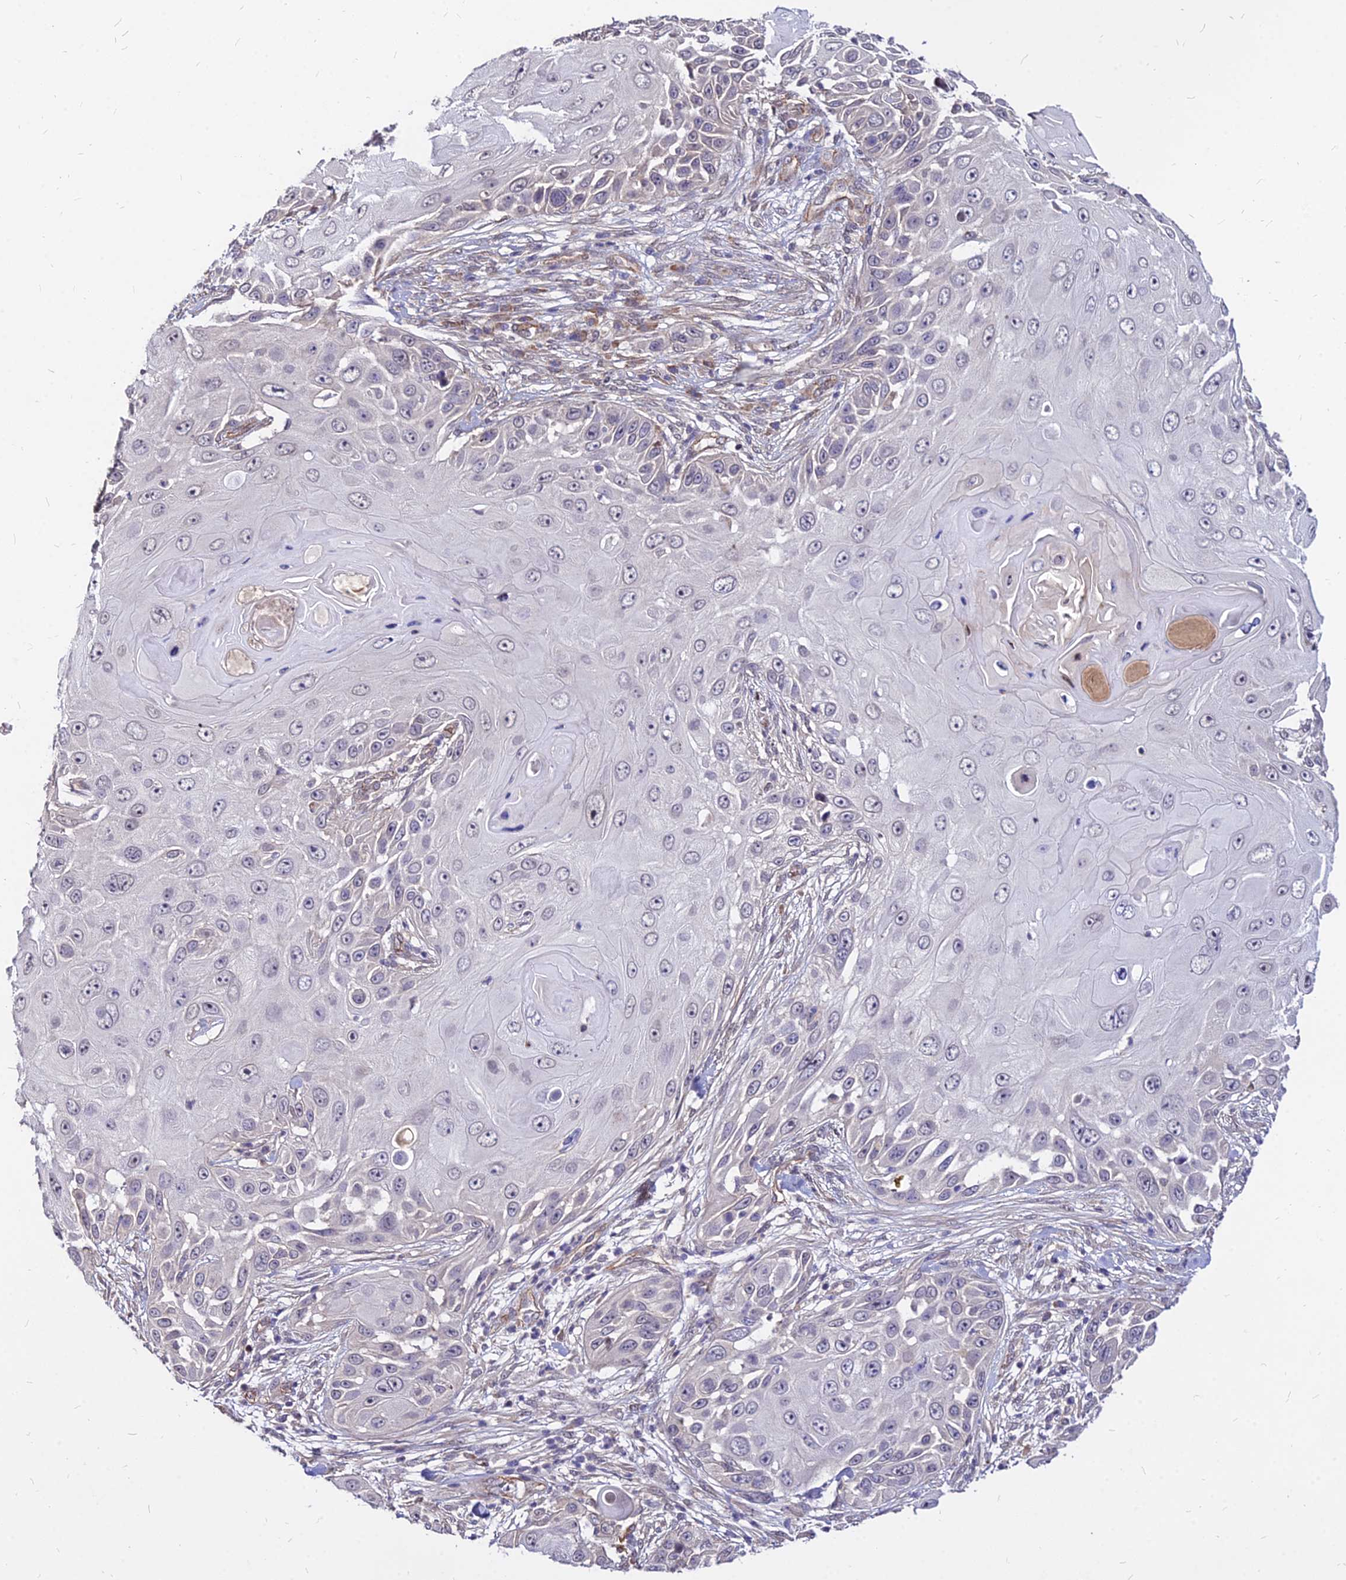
{"staining": {"intensity": "negative", "quantity": "none", "location": "none"}, "tissue": "skin cancer", "cell_type": "Tumor cells", "image_type": "cancer", "snomed": [{"axis": "morphology", "description": "Squamous cell carcinoma, NOS"}, {"axis": "topography", "description": "Skin"}], "caption": "Protein analysis of skin cancer (squamous cell carcinoma) exhibits no significant staining in tumor cells. Brightfield microscopy of immunohistochemistry stained with DAB (brown) and hematoxylin (blue), captured at high magnification.", "gene": "C11orf68", "patient": {"sex": "female", "age": 44}}